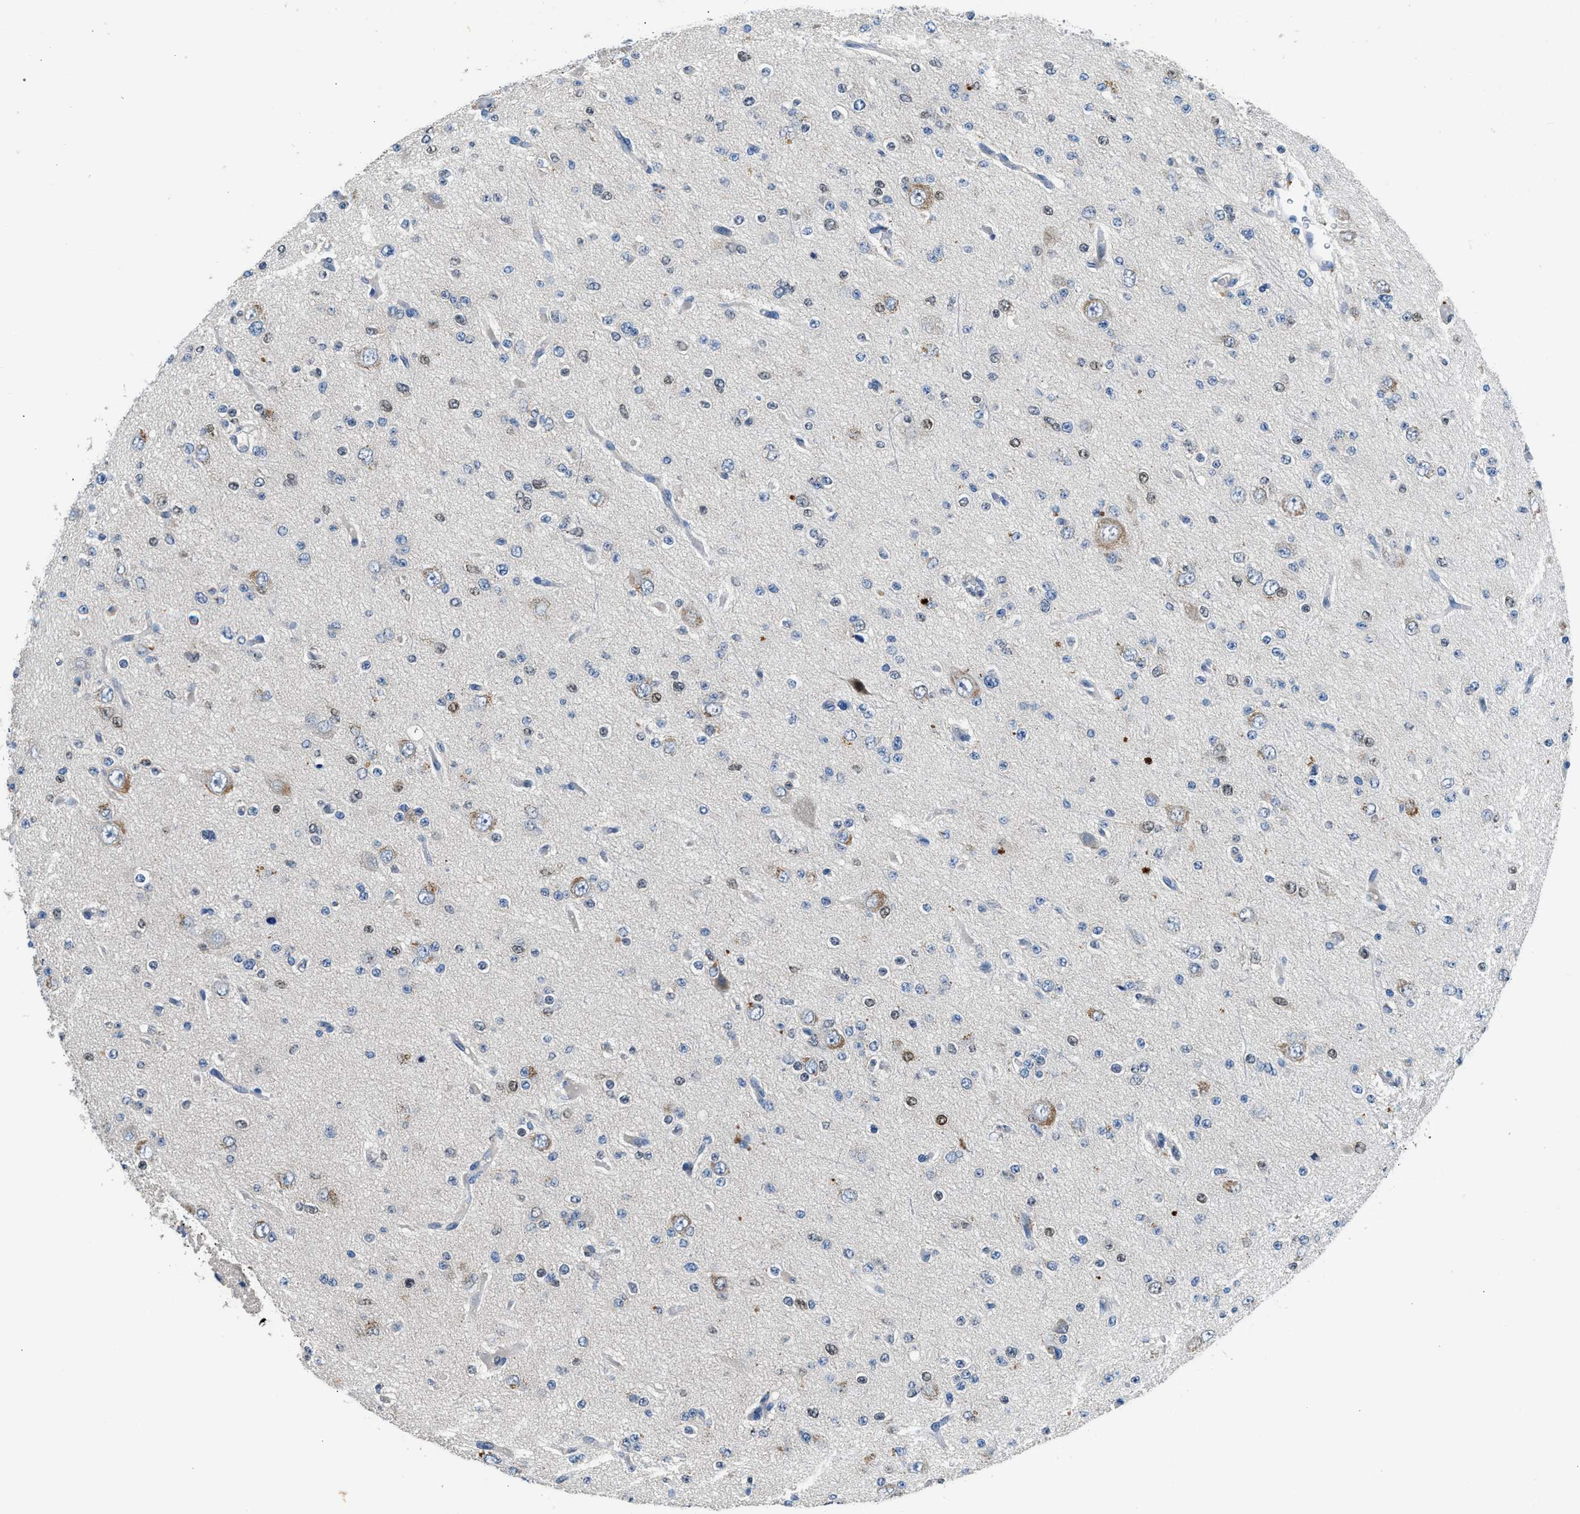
{"staining": {"intensity": "weak", "quantity": "25%-75%", "location": "cytoplasmic/membranous,nuclear"}, "tissue": "glioma", "cell_type": "Tumor cells", "image_type": "cancer", "snomed": [{"axis": "morphology", "description": "Glioma, malignant, Low grade"}, {"axis": "topography", "description": "Brain"}], "caption": "High-power microscopy captured an IHC image of malignant glioma (low-grade), revealing weak cytoplasmic/membranous and nuclear expression in approximately 25%-75% of tumor cells. (DAB (3,3'-diaminobenzidine) = brown stain, brightfield microscopy at high magnification).", "gene": "TOX", "patient": {"sex": "male", "age": 38}}